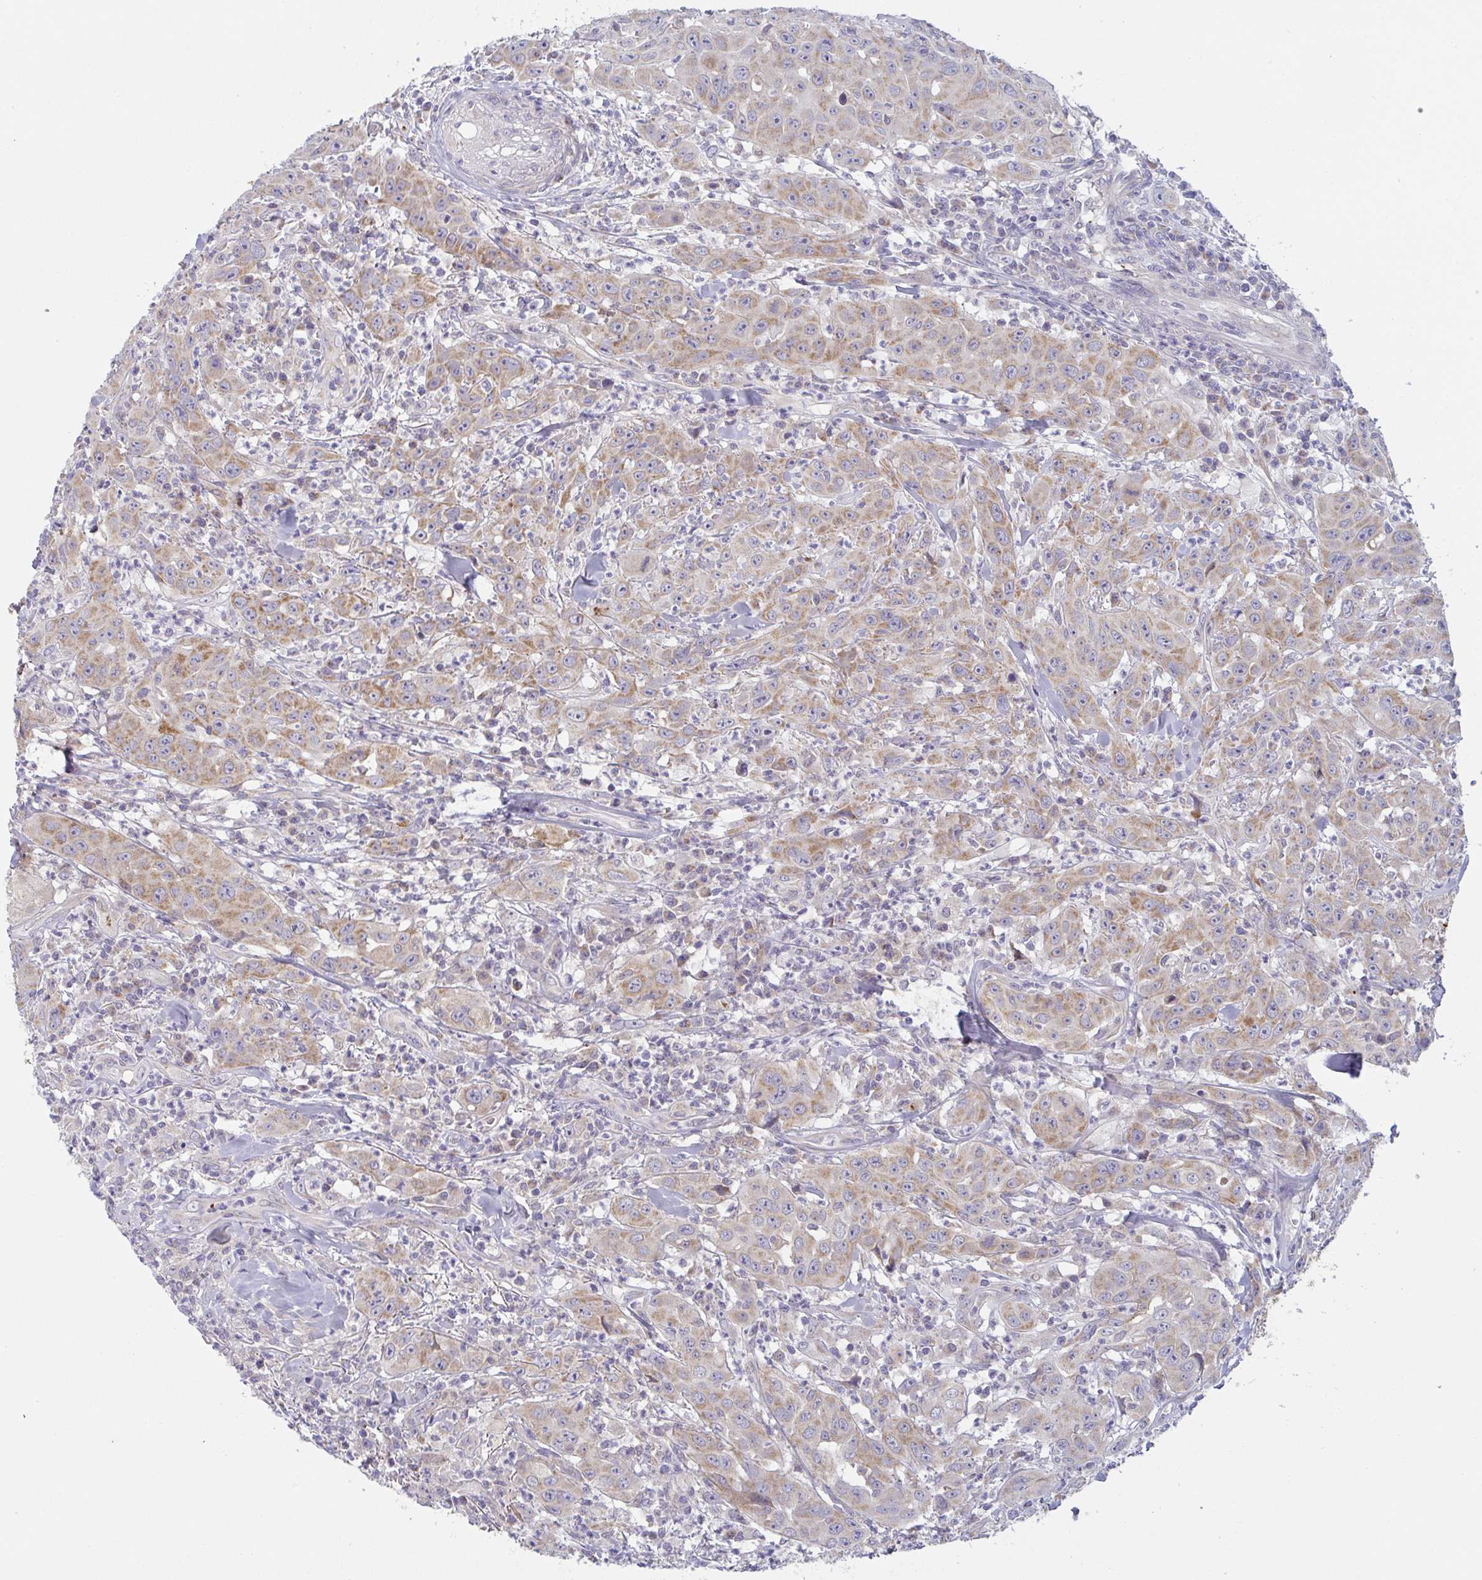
{"staining": {"intensity": "moderate", "quantity": ">75%", "location": "cytoplasmic/membranous"}, "tissue": "head and neck cancer", "cell_type": "Tumor cells", "image_type": "cancer", "snomed": [{"axis": "morphology", "description": "Squamous cell carcinoma, NOS"}, {"axis": "topography", "description": "Skin"}, {"axis": "topography", "description": "Head-Neck"}], "caption": "The image reveals staining of head and neck squamous cell carcinoma, revealing moderate cytoplasmic/membranous protein staining (brown color) within tumor cells.", "gene": "MRPS2", "patient": {"sex": "male", "age": 80}}